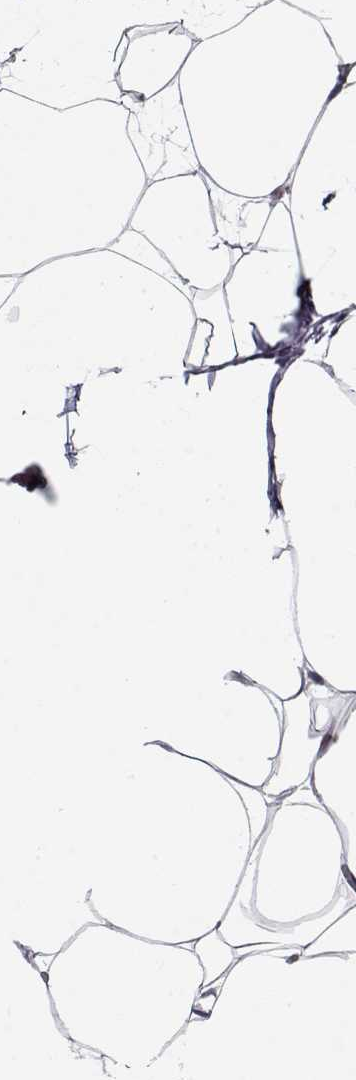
{"staining": {"intensity": "negative", "quantity": "none", "location": "none"}, "tissue": "adipose tissue", "cell_type": "Adipocytes", "image_type": "normal", "snomed": [{"axis": "morphology", "description": "Normal tissue, NOS"}, {"axis": "topography", "description": "Adipose tissue"}], "caption": "The IHC image has no significant expression in adipocytes of adipose tissue. Brightfield microscopy of immunohistochemistry (IHC) stained with DAB (3,3'-diaminobenzidine) (brown) and hematoxylin (blue), captured at high magnification.", "gene": "CCDC136", "patient": {"sex": "male", "age": 57}}